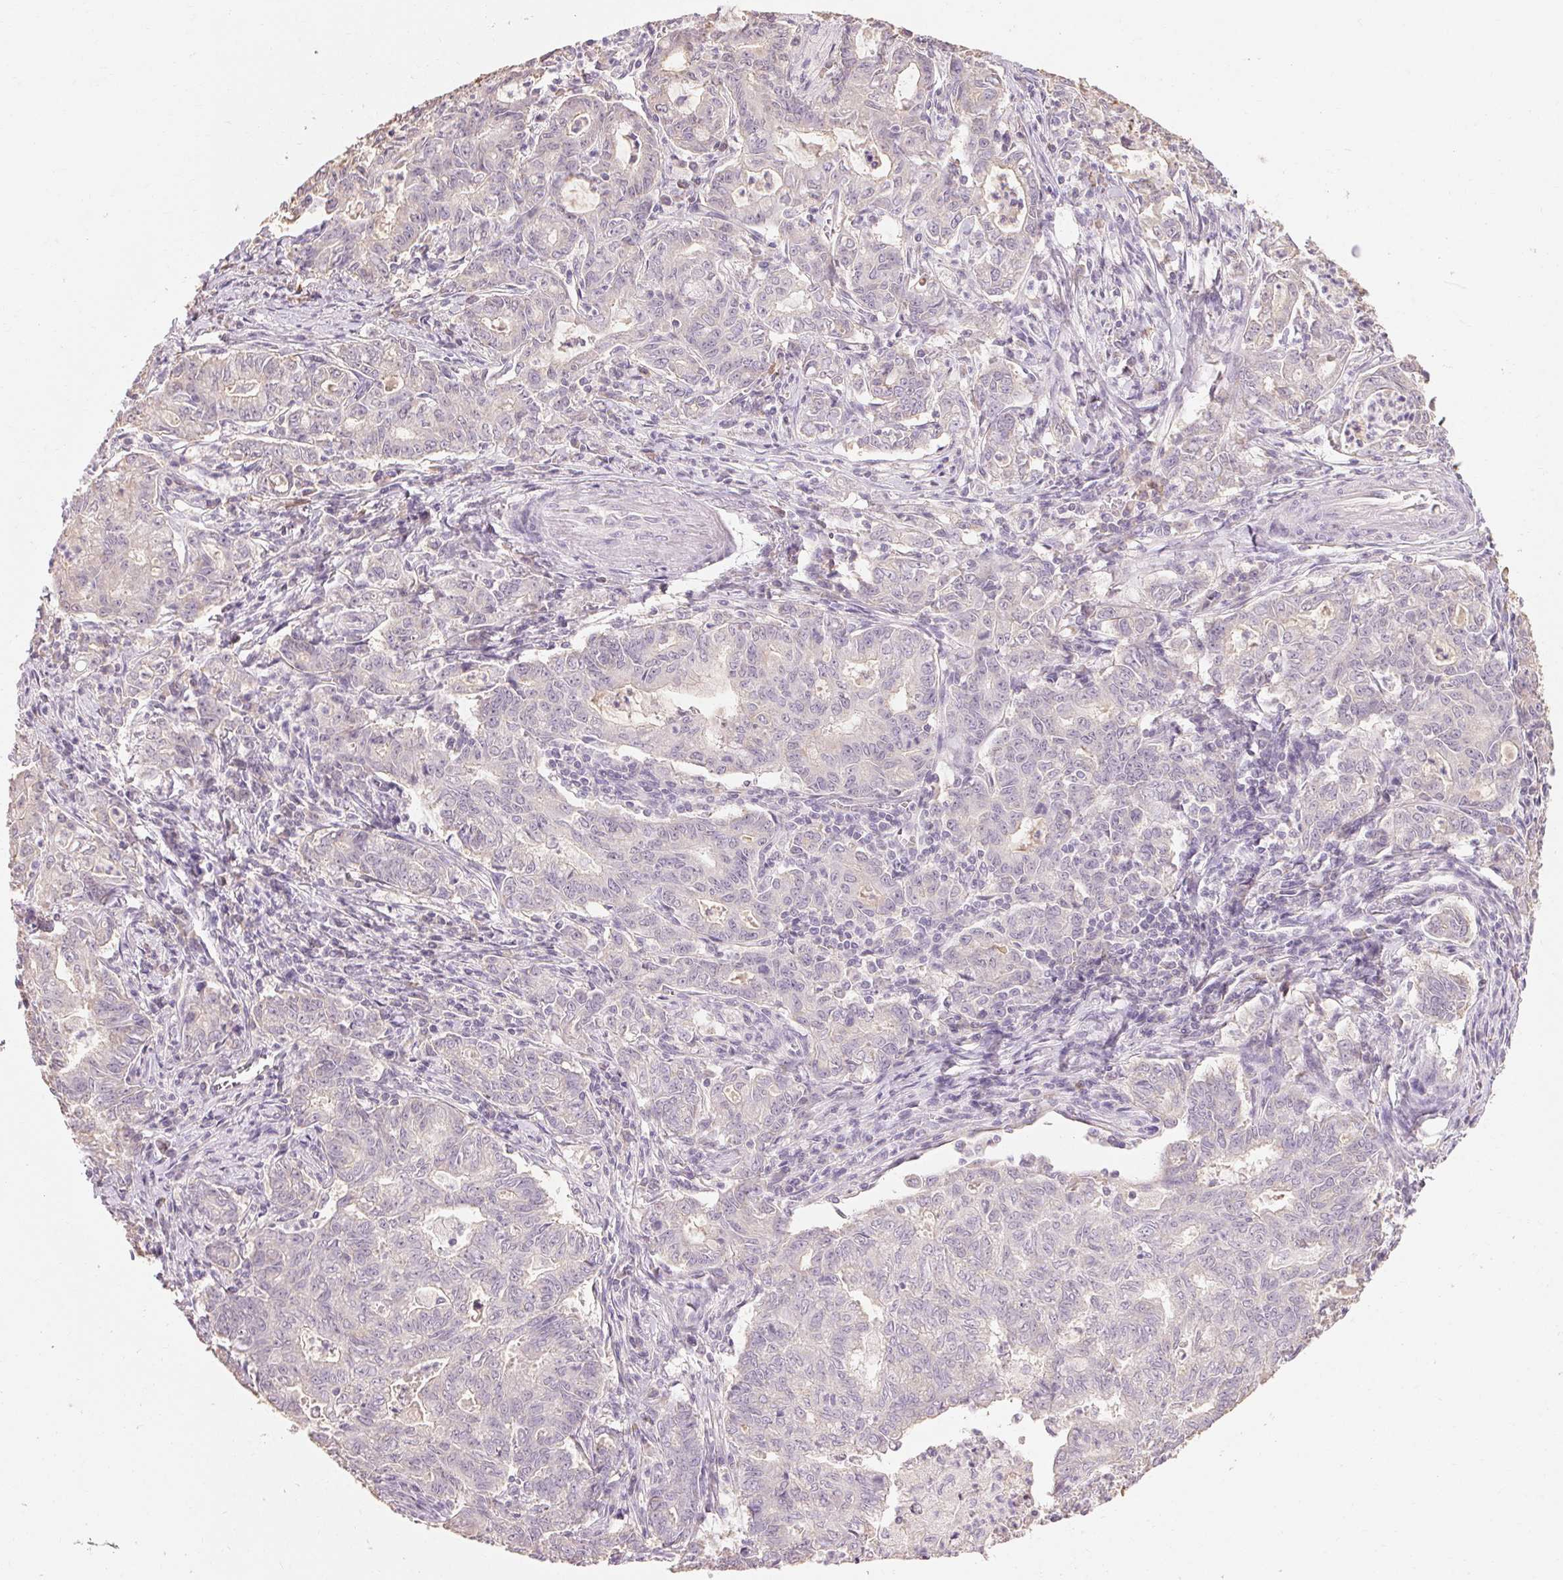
{"staining": {"intensity": "negative", "quantity": "none", "location": "none"}, "tissue": "stomach cancer", "cell_type": "Tumor cells", "image_type": "cancer", "snomed": [{"axis": "morphology", "description": "Adenocarcinoma, NOS"}, {"axis": "topography", "description": "Stomach, upper"}], "caption": "Immunohistochemistry histopathology image of stomach cancer (adenocarcinoma) stained for a protein (brown), which reveals no staining in tumor cells. (DAB (3,3'-diaminobenzidine) IHC, high magnification).", "gene": "MAP7D2", "patient": {"sex": "female", "age": 79}}